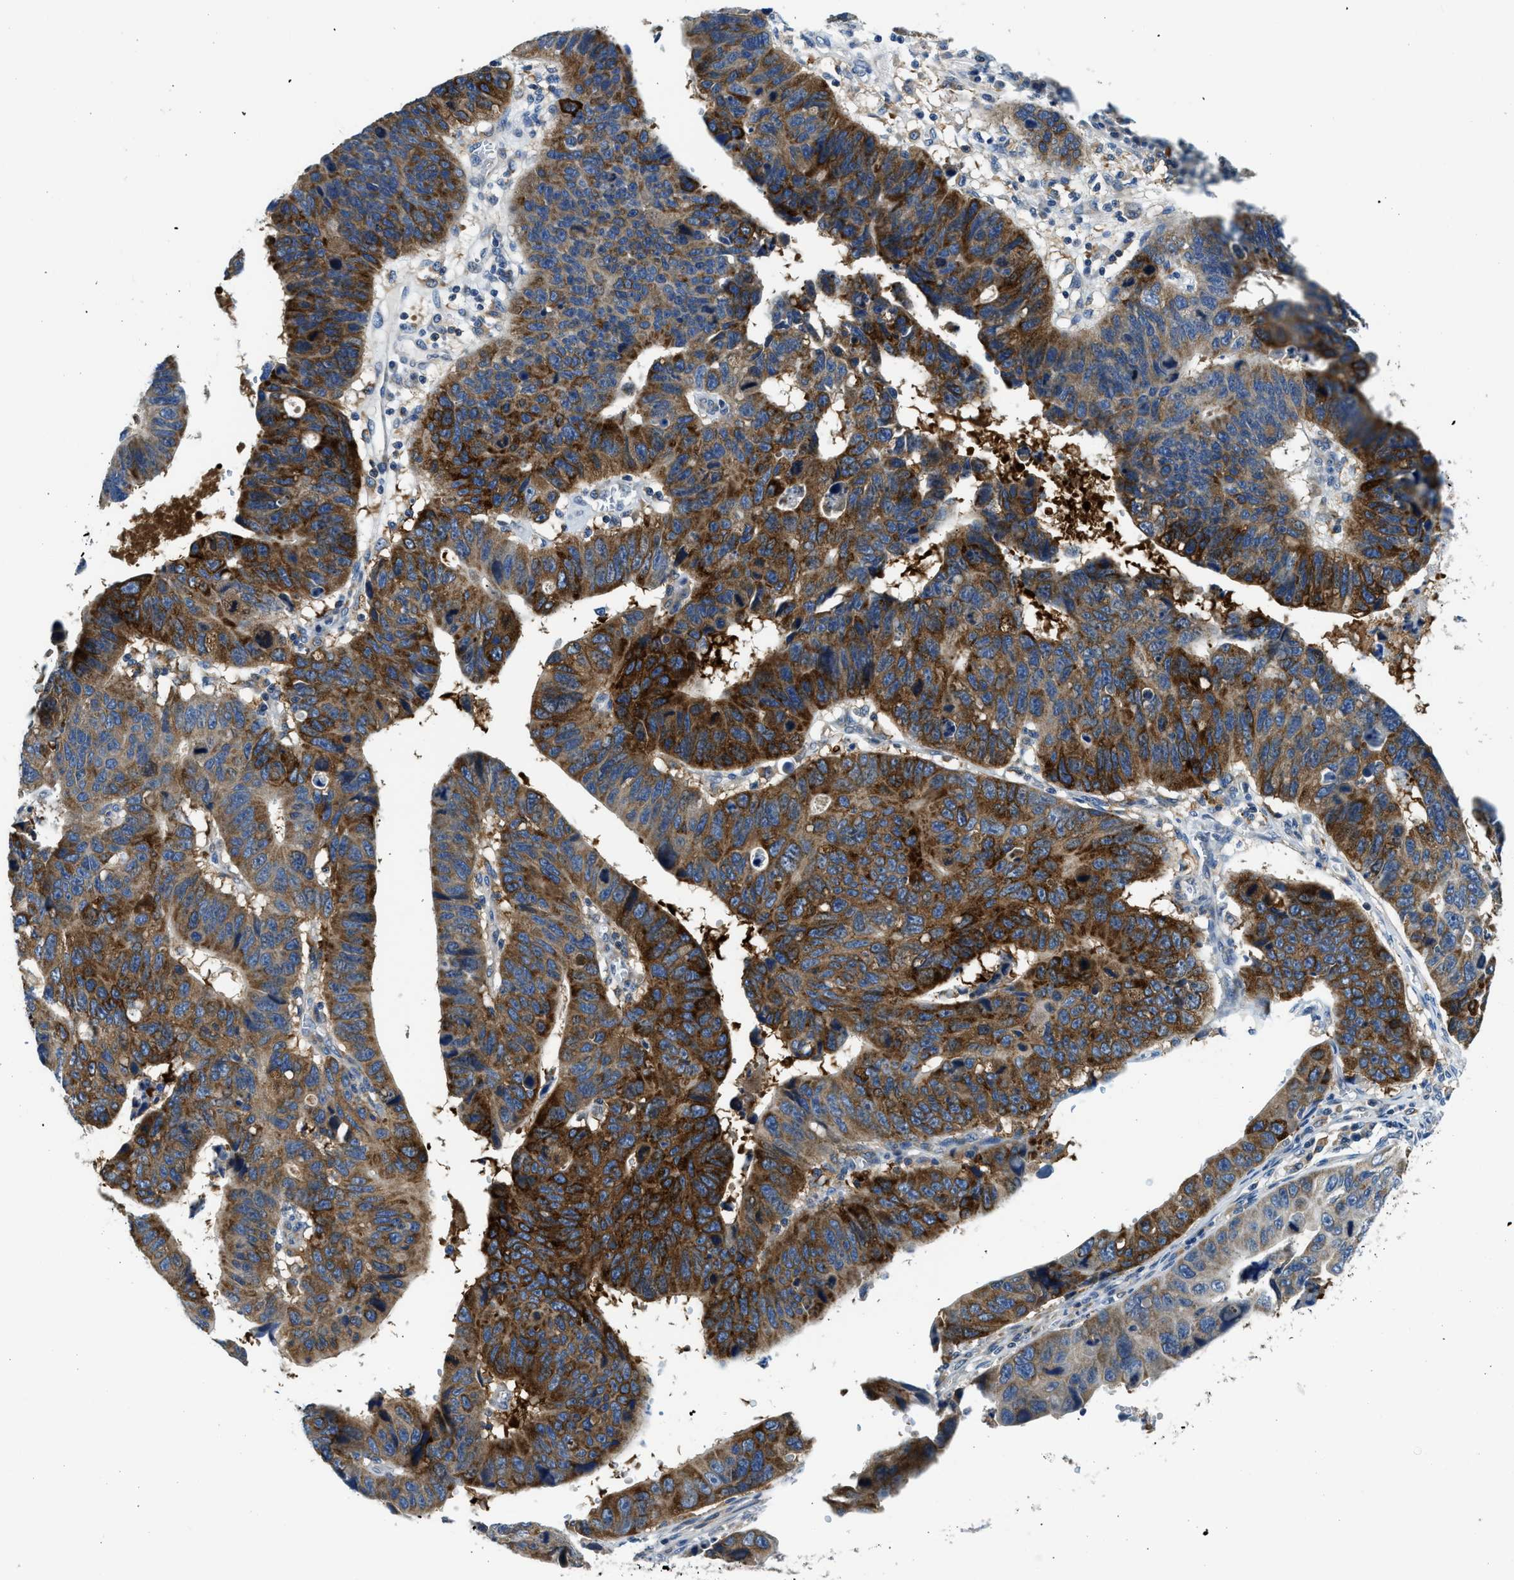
{"staining": {"intensity": "strong", "quantity": ">75%", "location": "cytoplasmic/membranous"}, "tissue": "stomach cancer", "cell_type": "Tumor cells", "image_type": "cancer", "snomed": [{"axis": "morphology", "description": "Adenocarcinoma, NOS"}, {"axis": "topography", "description": "Stomach"}], "caption": "Protein expression analysis of stomach adenocarcinoma shows strong cytoplasmic/membranous positivity in about >75% of tumor cells.", "gene": "LPIN2", "patient": {"sex": "male", "age": 59}}